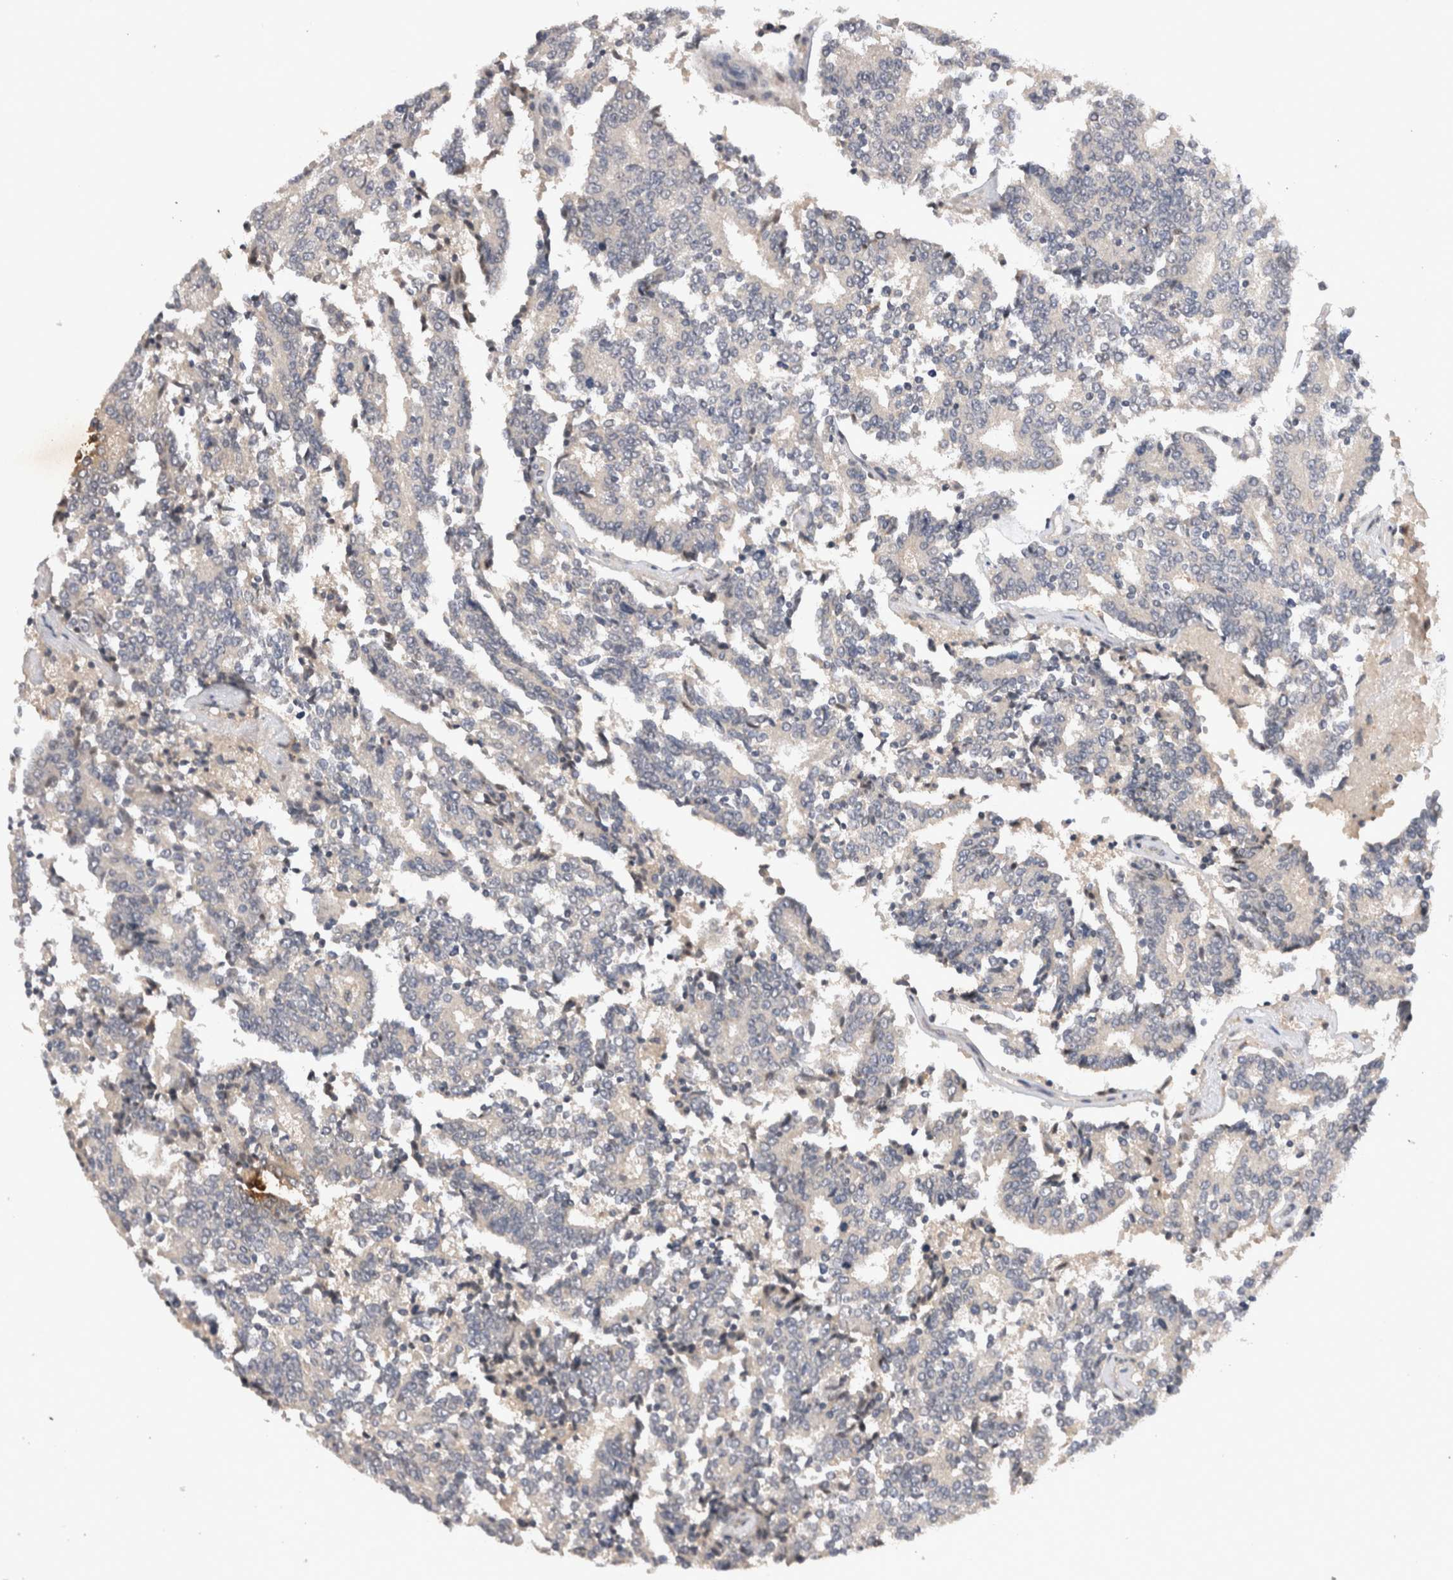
{"staining": {"intensity": "negative", "quantity": "none", "location": "none"}, "tissue": "prostate cancer", "cell_type": "Tumor cells", "image_type": "cancer", "snomed": [{"axis": "morphology", "description": "Normal tissue, NOS"}, {"axis": "morphology", "description": "Adenocarcinoma, High grade"}, {"axis": "topography", "description": "Prostate"}, {"axis": "topography", "description": "Seminal veicle"}], "caption": "Tumor cells are negative for protein expression in human adenocarcinoma (high-grade) (prostate).", "gene": "RASSF3", "patient": {"sex": "male", "age": 55}}